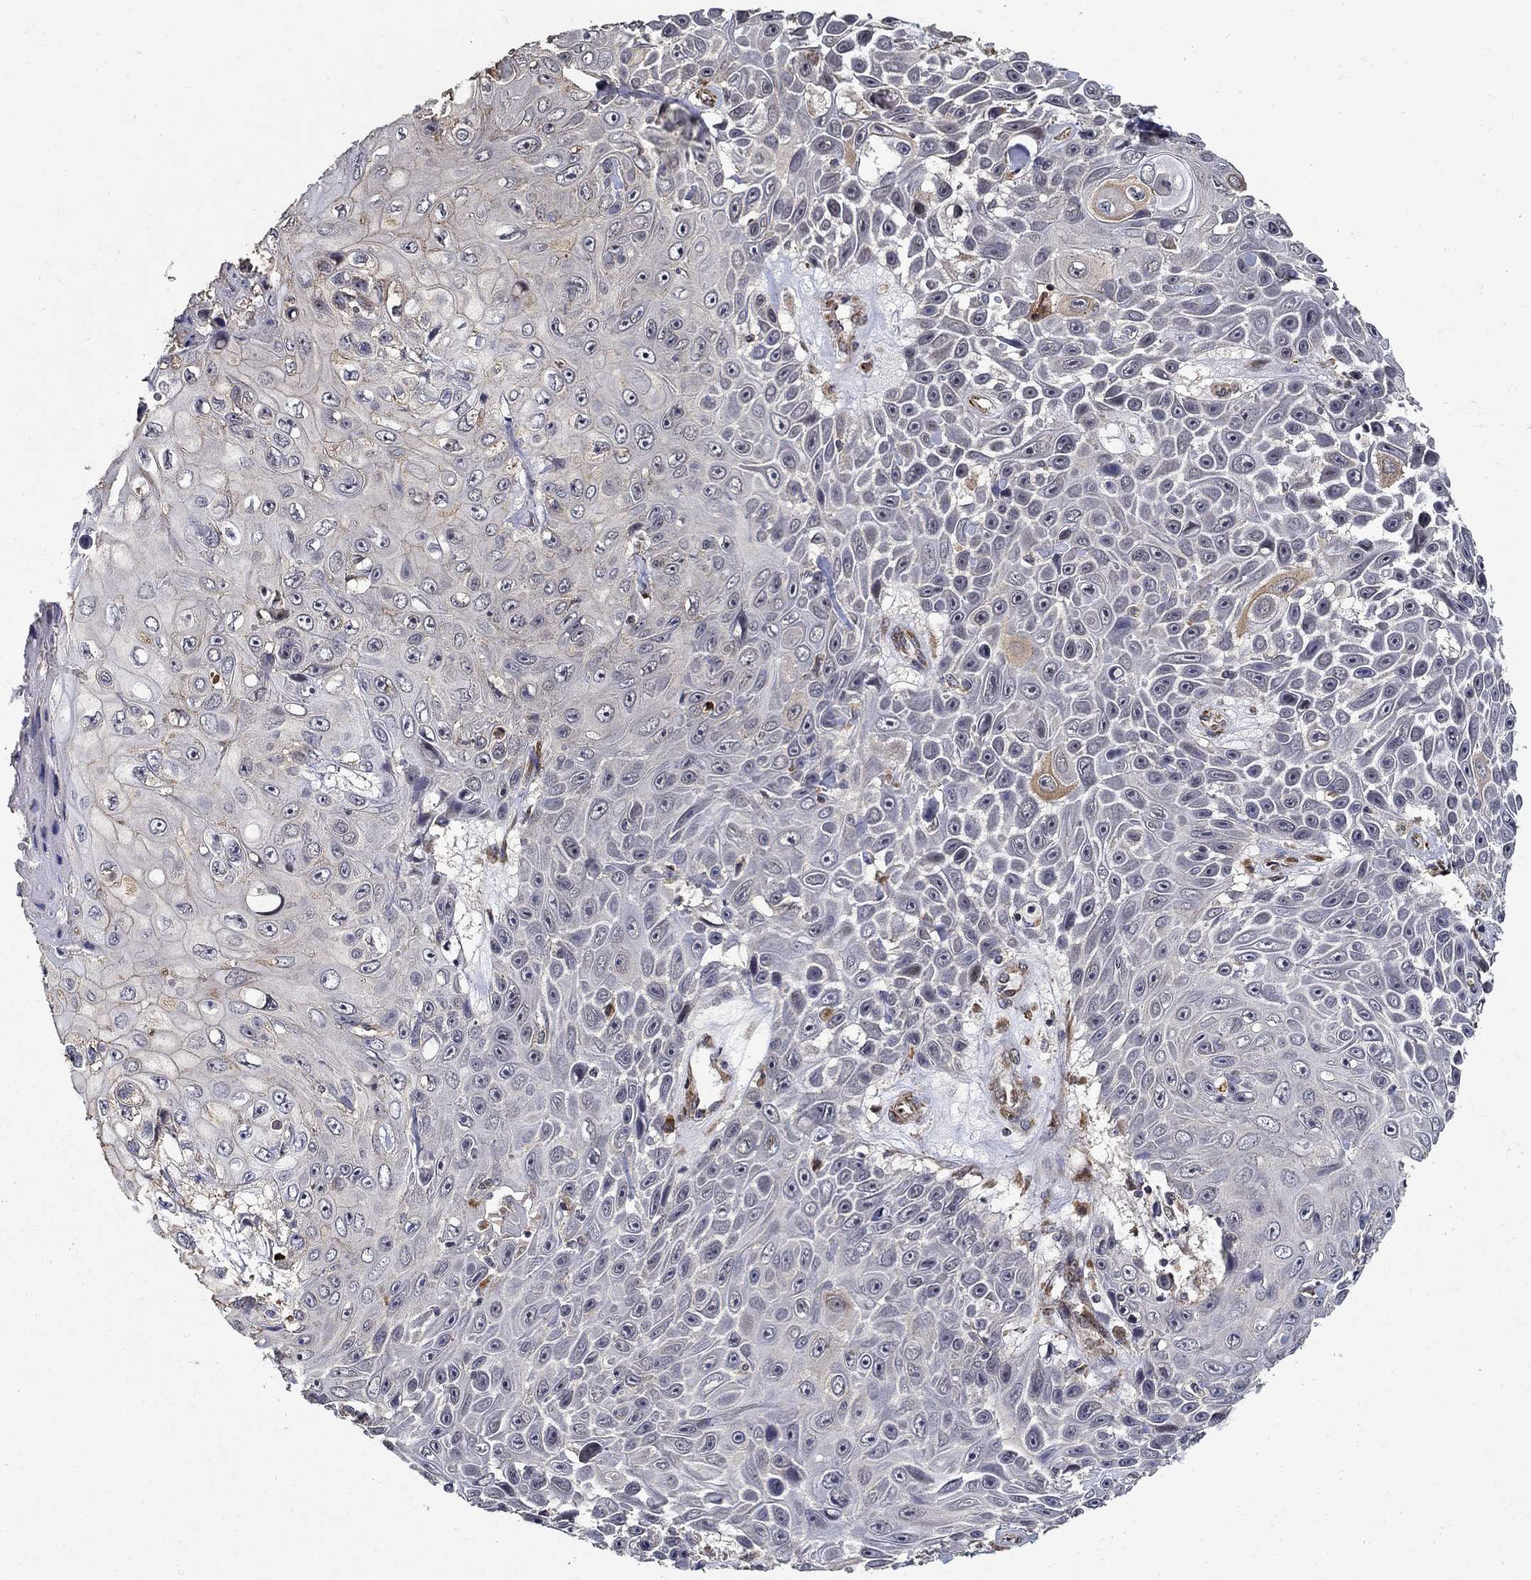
{"staining": {"intensity": "negative", "quantity": "none", "location": "none"}, "tissue": "skin cancer", "cell_type": "Tumor cells", "image_type": "cancer", "snomed": [{"axis": "morphology", "description": "Squamous cell carcinoma, NOS"}, {"axis": "topography", "description": "Skin"}], "caption": "Human squamous cell carcinoma (skin) stained for a protein using immunohistochemistry (IHC) exhibits no staining in tumor cells.", "gene": "ZNF594", "patient": {"sex": "male", "age": 82}}